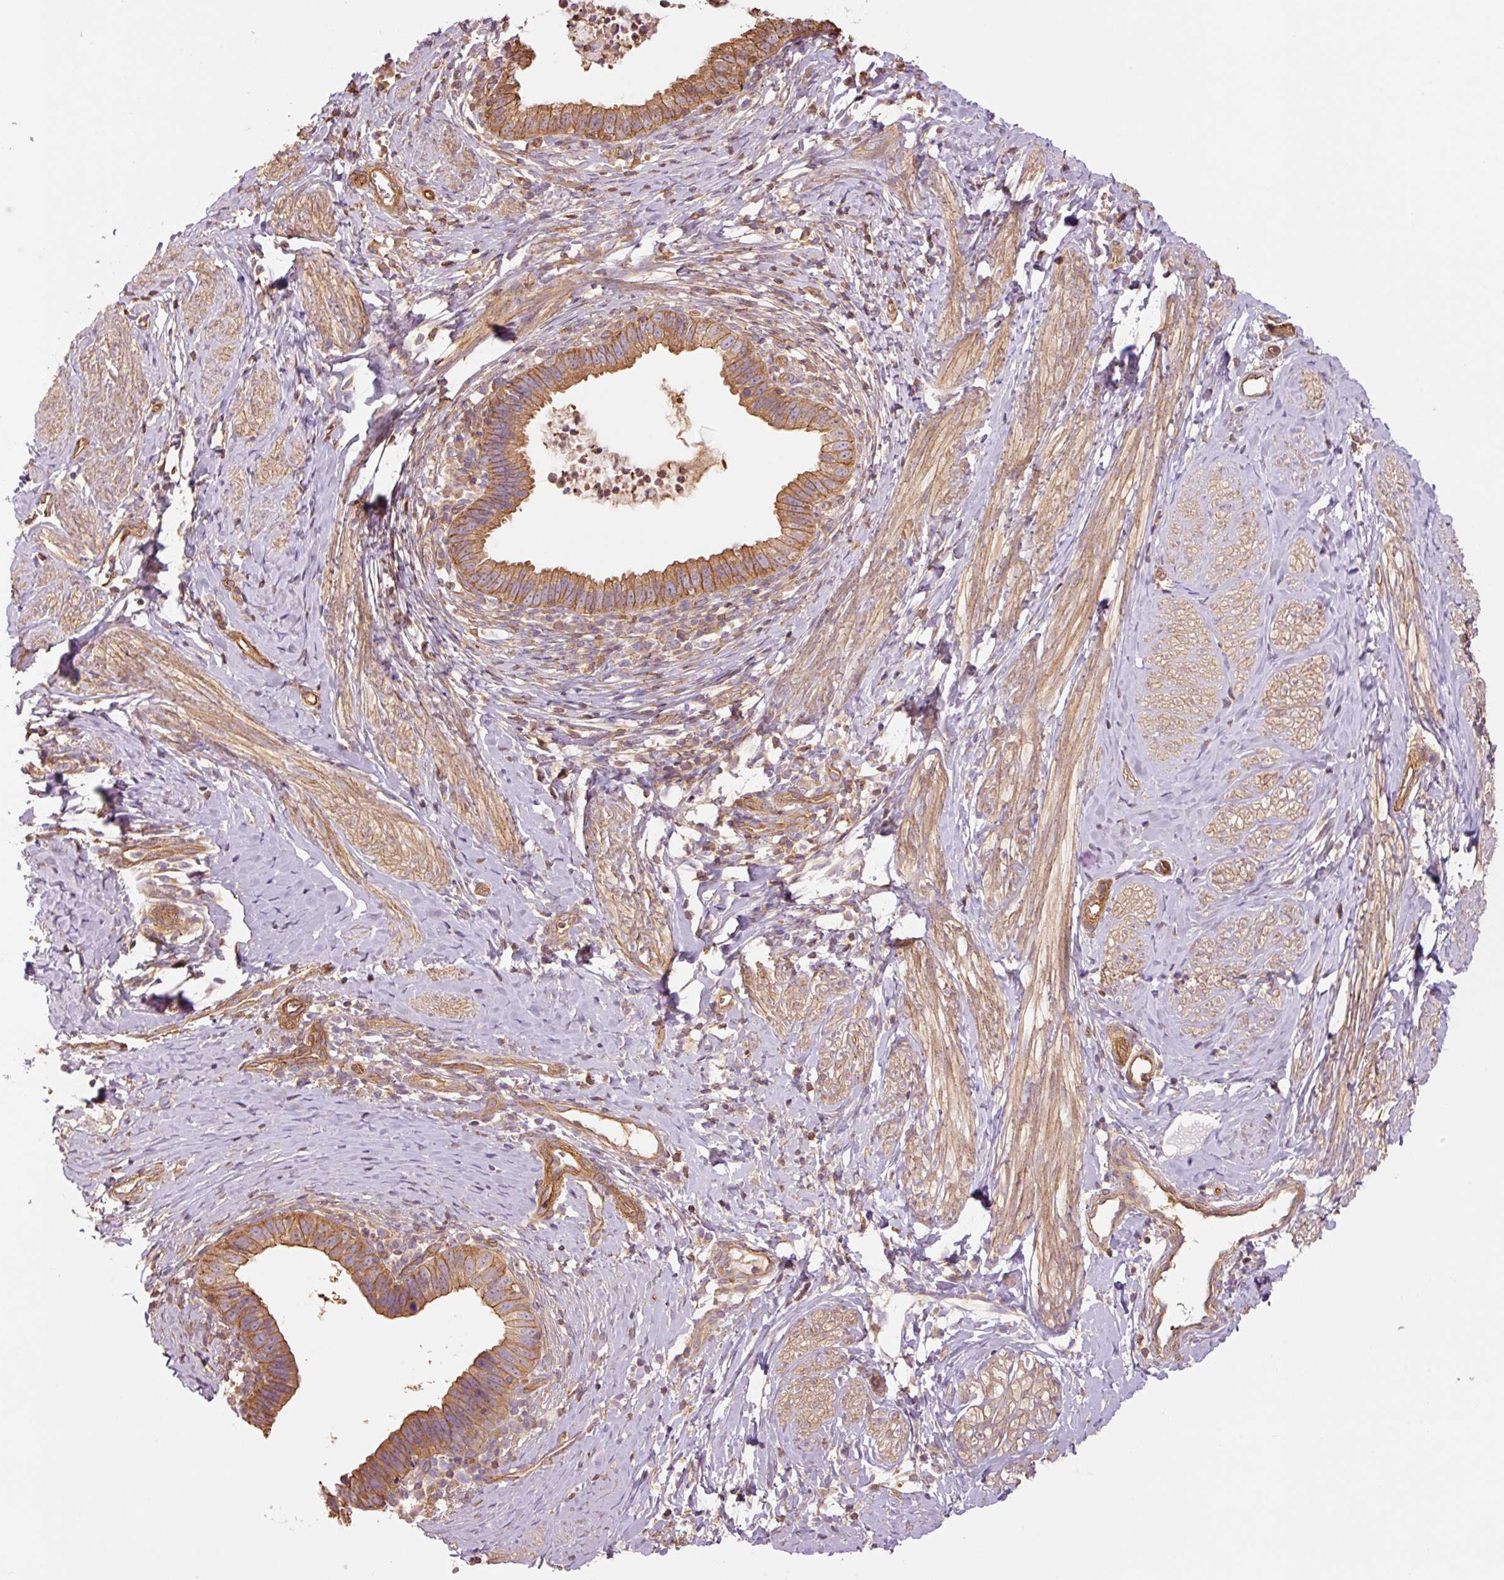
{"staining": {"intensity": "moderate", "quantity": ">75%", "location": "cytoplasmic/membranous"}, "tissue": "cervical cancer", "cell_type": "Tumor cells", "image_type": "cancer", "snomed": [{"axis": "morphology", "description": "Adenocarcinoma, NOS"}, {"axis": "topography", "description": "Cervix"}], "caption": "A high-resolution photomicrograph shows immunohistochemistry (IHC) staining of adenocarcinoma (cervical), which shows moderate cytoplasmic/membranous expression in about >75% of tumor cells.", "gene": "PPP1R1B", "patient": {"sex": "female", "age": 36}}